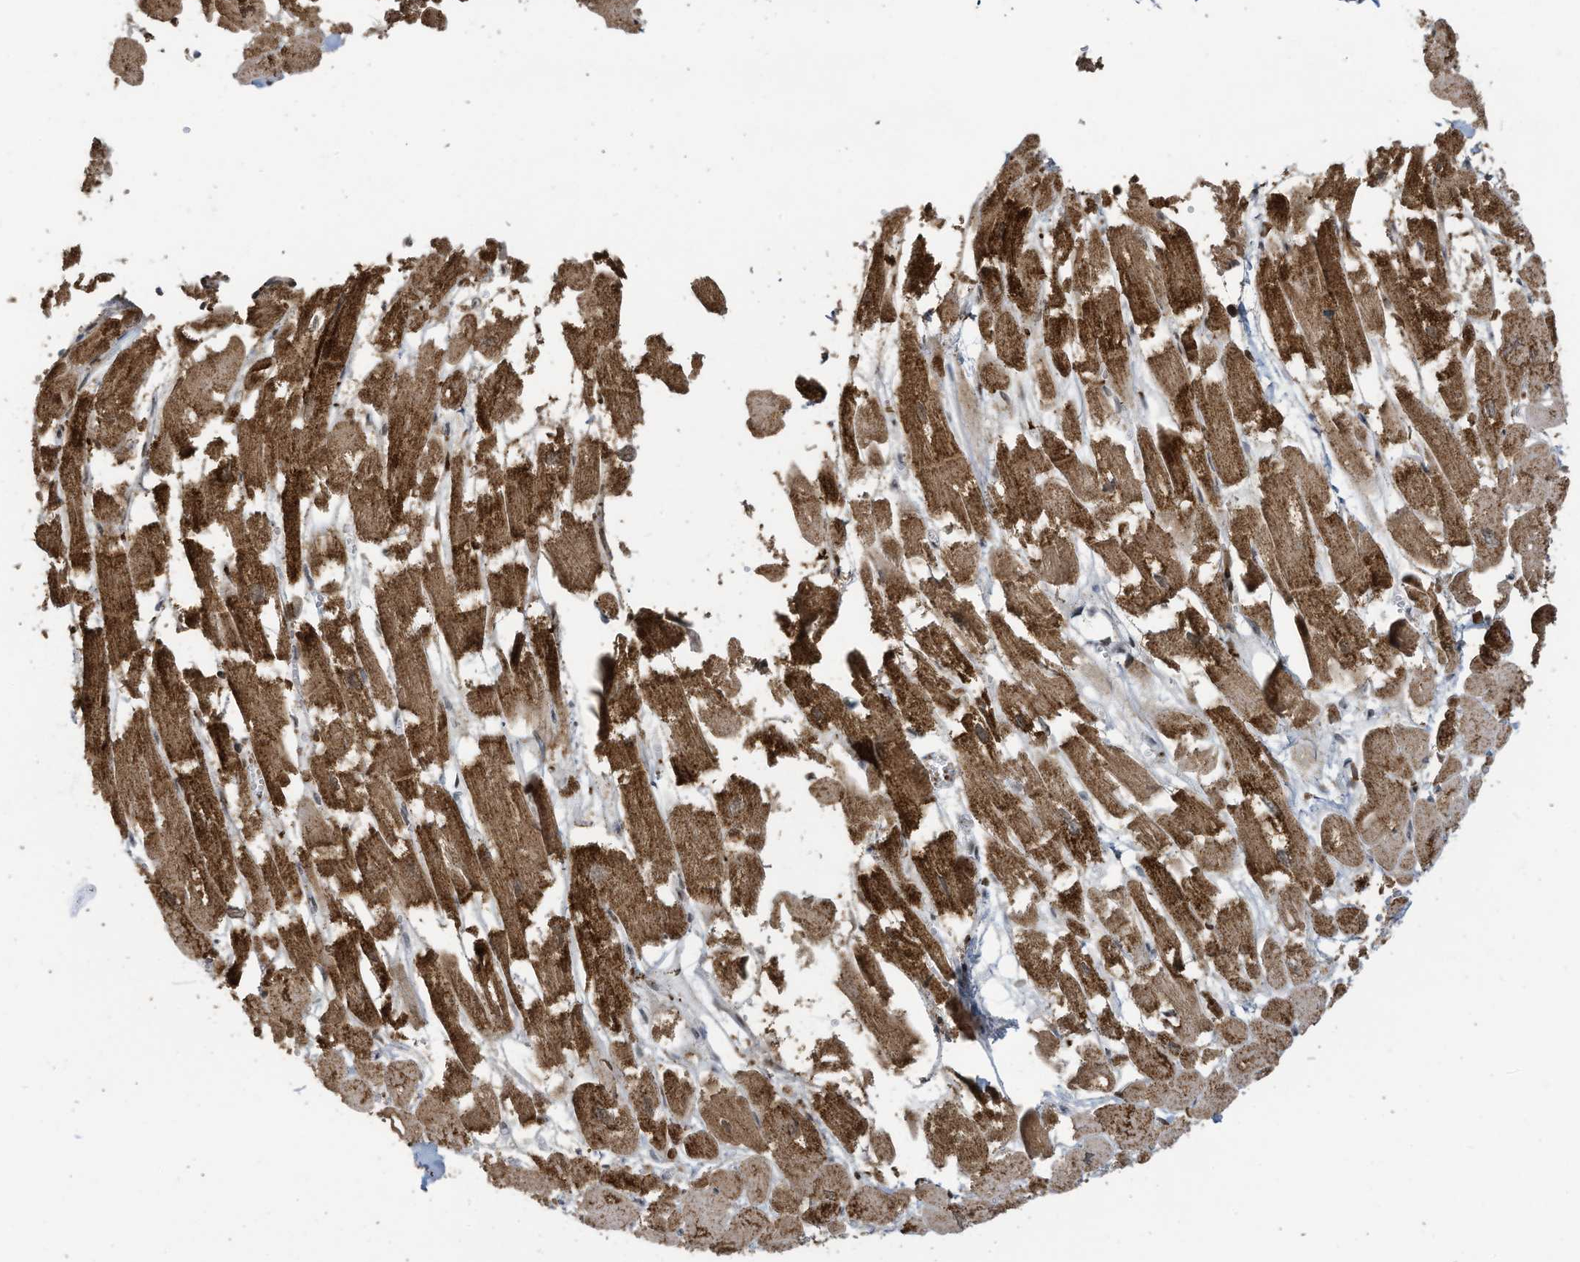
{"staining": {"intensity": "strong", "quantity": ">75%", "location": "cytoplasmic/membranous,nuclear"}, "tissue": "heart muscle", "cell_type": "Cardiomyocytes", "image_type": "normal", "snomed": [{"axis": "morphology", "description": "Normal tissue, NOS"}, {"axis": "topography", "description": "Heart"}], "caption": "A brown stain shows strong cytoplasmic/membranous,nuclear expression of a protein in cardiomyocytes of benign human heart muscle. The staining was performed using DAB (3,3'-diaminobenzidine), with brown indicating positive protein expression. Nuclei are stained blue with hematoxylin.", "gene": "ECT2L", "patient": {"sex": "male", "age": 54}}